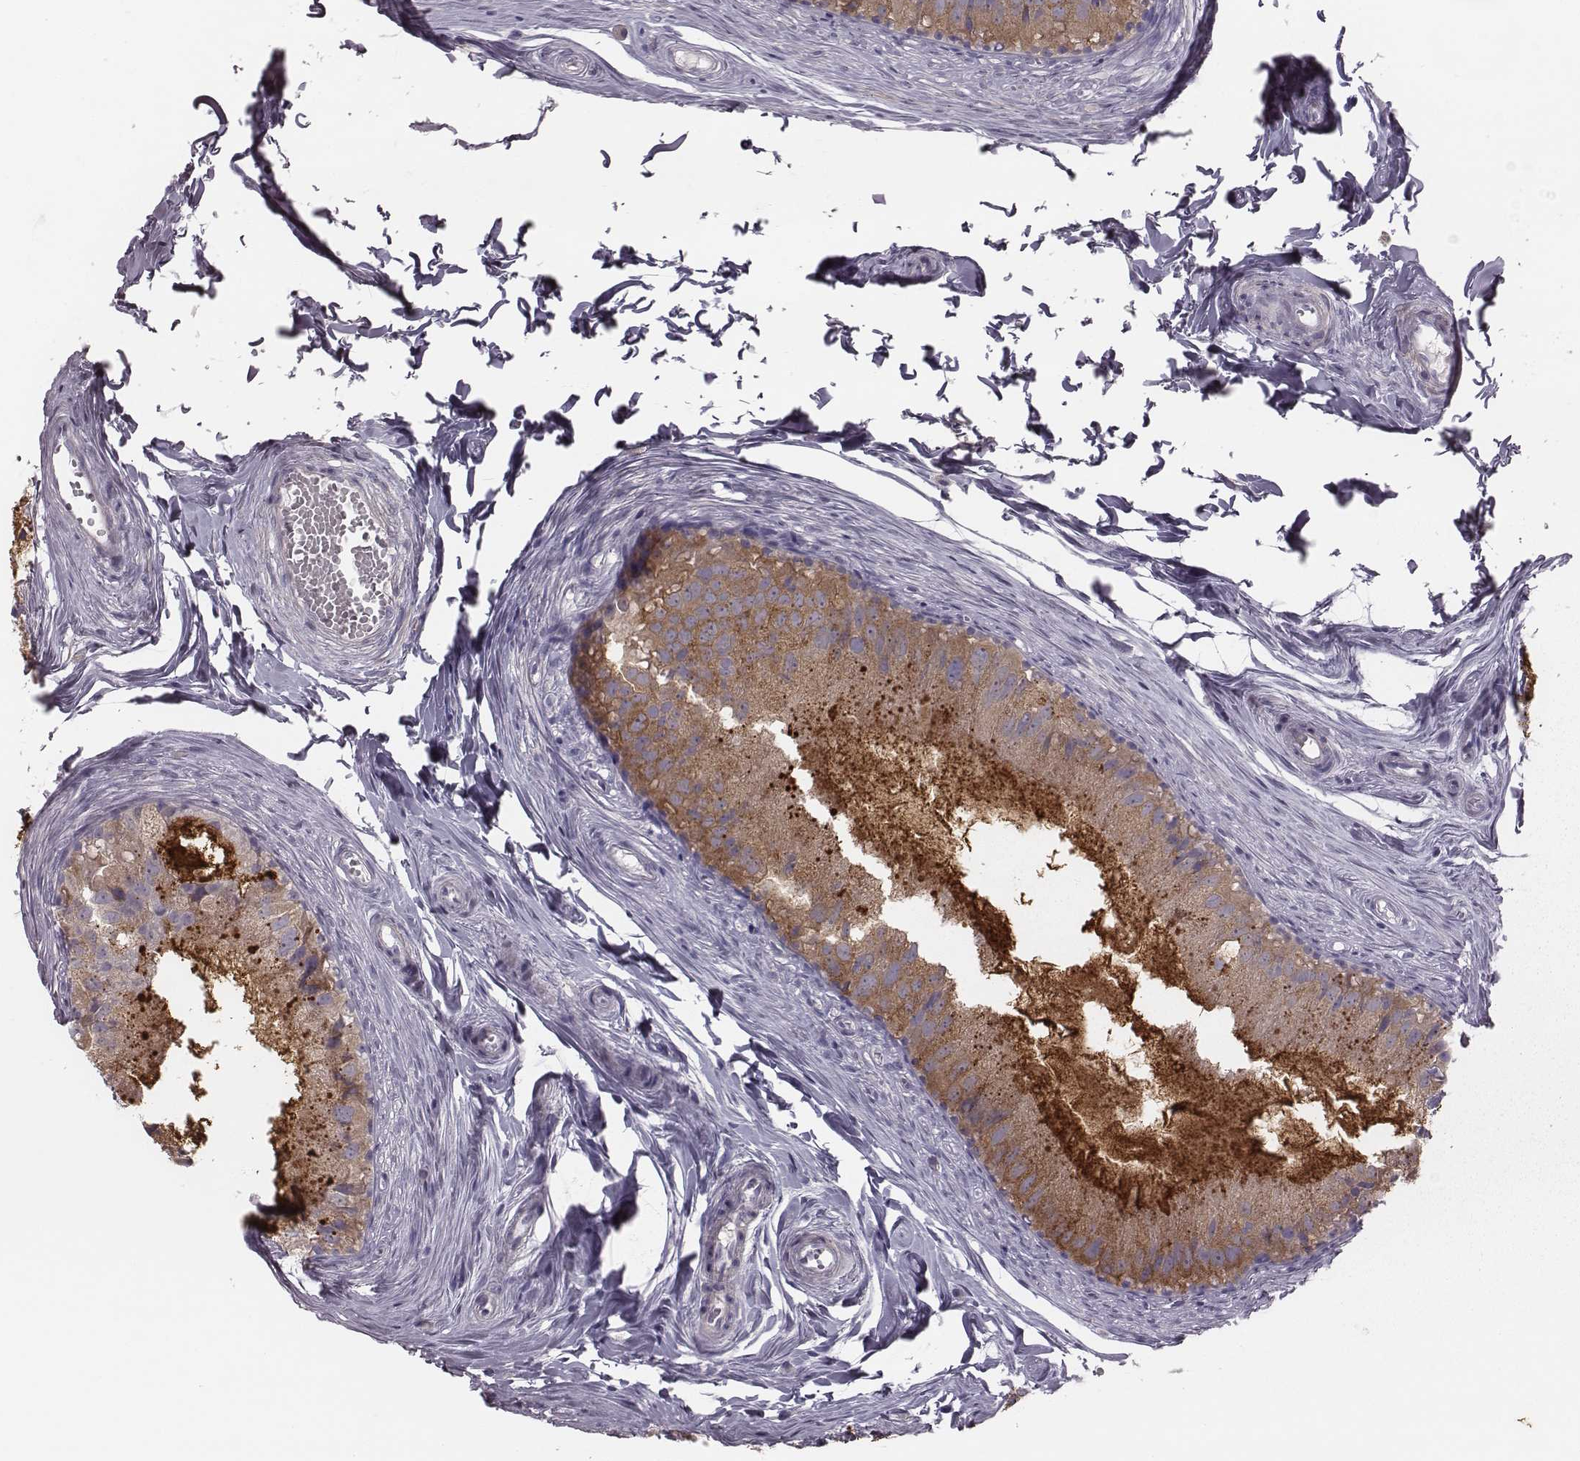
{"staining": {"intensity": "moderate", "quantity": ">75%", "location": "cytoplasmic/membranous"}, "tissue": "epididymis", "cell_type": "Glandular cells", "image_type": "normal", "snomed": [{"axis": "morphology", "description": "Normal tissue, NOS"}, {"axis": "topography", "description": "Epididymis"}], "caption": "Immunohistochemistry (IHC) of normal epididymis demonstrates medium levels of moderate cytoplasmic/membranous staining in approximately >75% of glandular cells.", "gene": "CRISP1", "patient": {"sex": "male", "age": 45}}